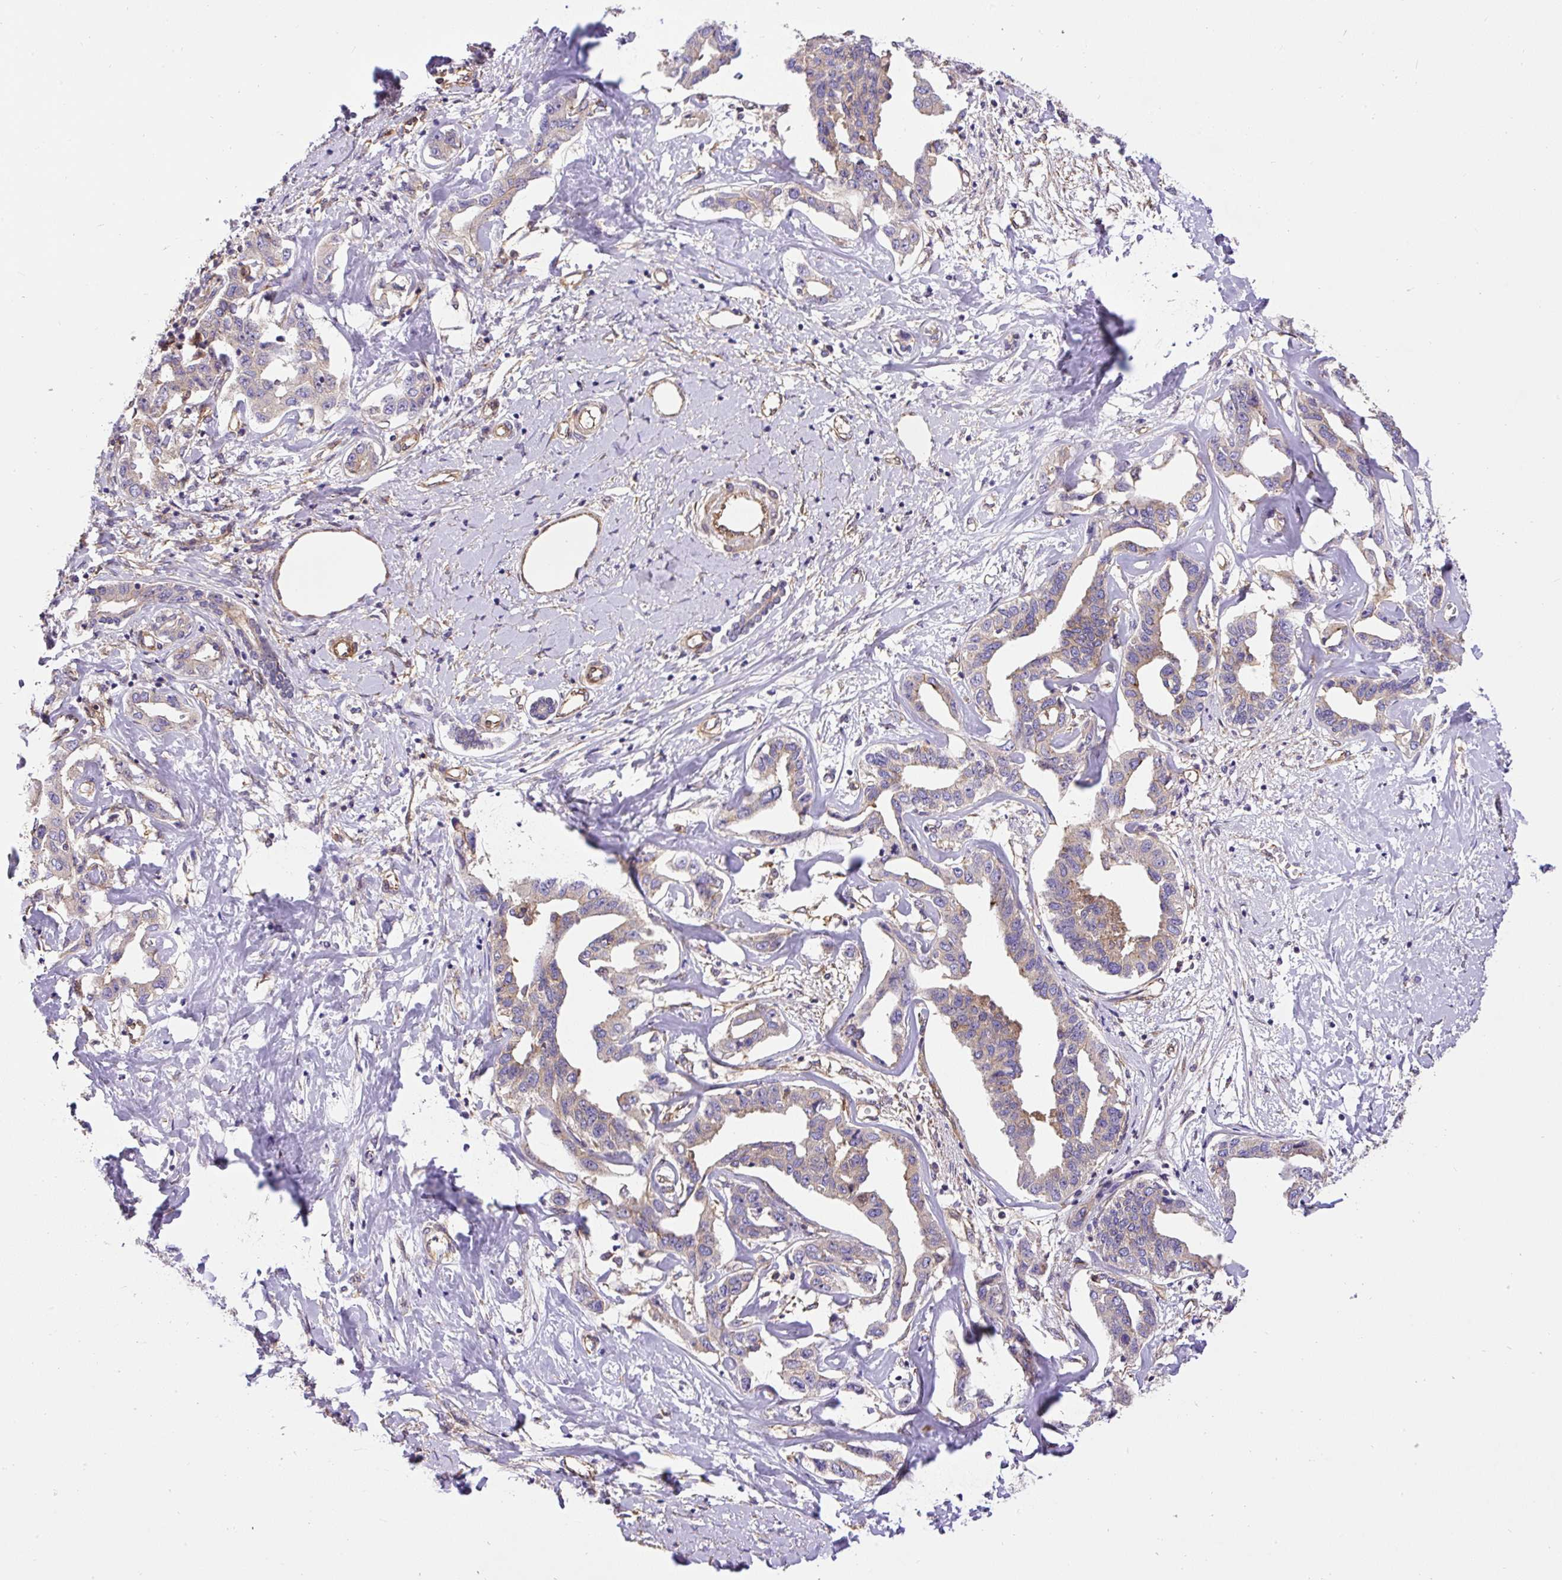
{"staining": {"intensity": "moderate", "quantity": "25%-75%", "location": "cytoplasmic/membranous"}, "tissue": "liver cancer", "cell_type": "Tumor cells", "image_type": "cancer", "snomed": [{"axis": "morphology", "description": "Cholangiocarcinoma"}, {"axis": "topography", "description": "Liver"}], "caption": "Human liver cancer (cholangiocarcinoma) stained with a protein marker exhibits moderate staining in tumor cells.", "gene": "DCTN1", "patient": {"sex": "male", "age": 59}}